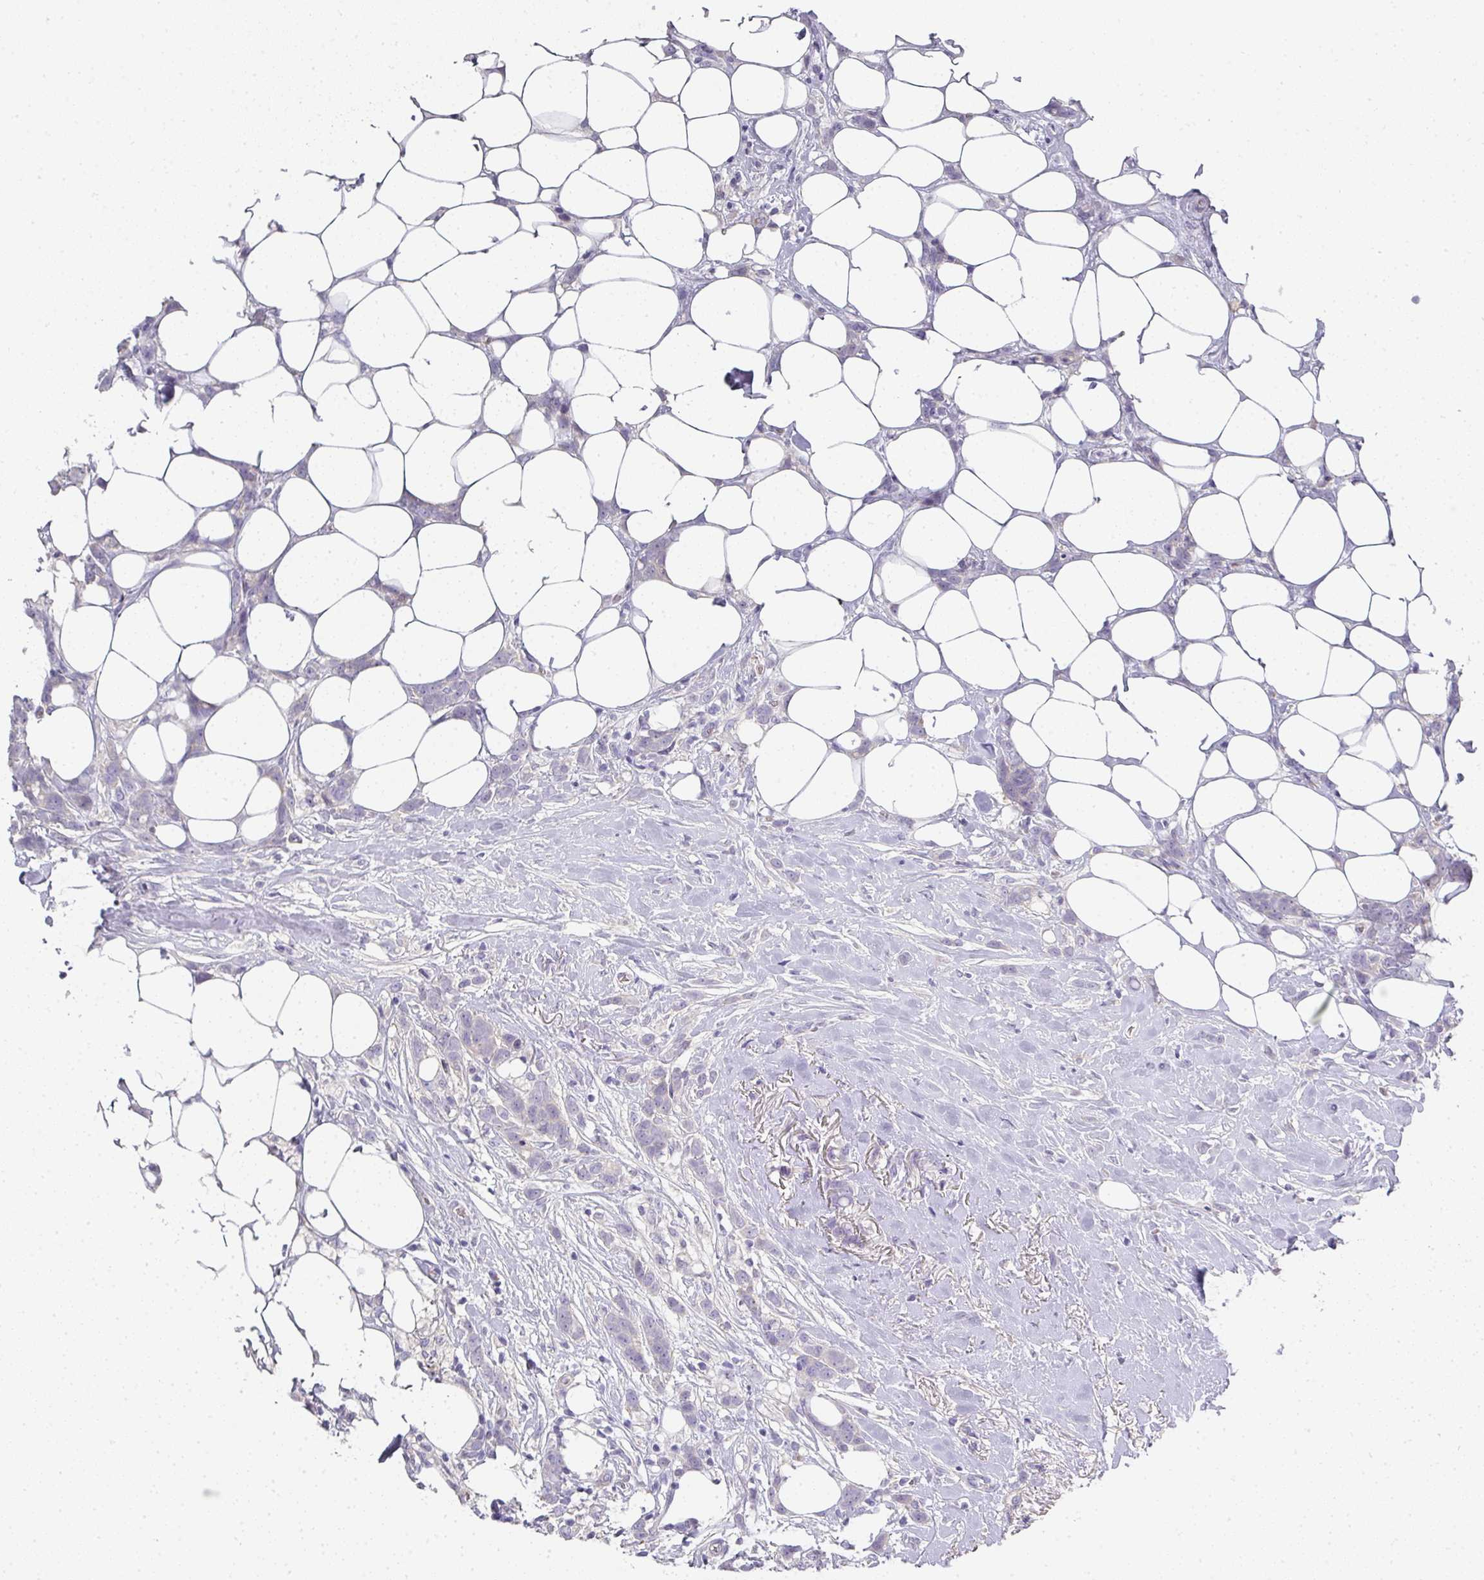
{"staining": {"intensity": "negative", "quantity": "none", "location": "none"}, "tissue": "breast cancer", "cell_type": "Tumor cells", "image_type": "cancer", "snomed": [{"axis": "morphology", "description": "Duct carcinoma"}, {"axis": "topography", "description": "Breast"}], "caption": "Tumor cells are negative for protein expression in human breast invasive ductal carcinoma.", "gene": "HHEX", "patient": {"sex": "female", "age": 80}}